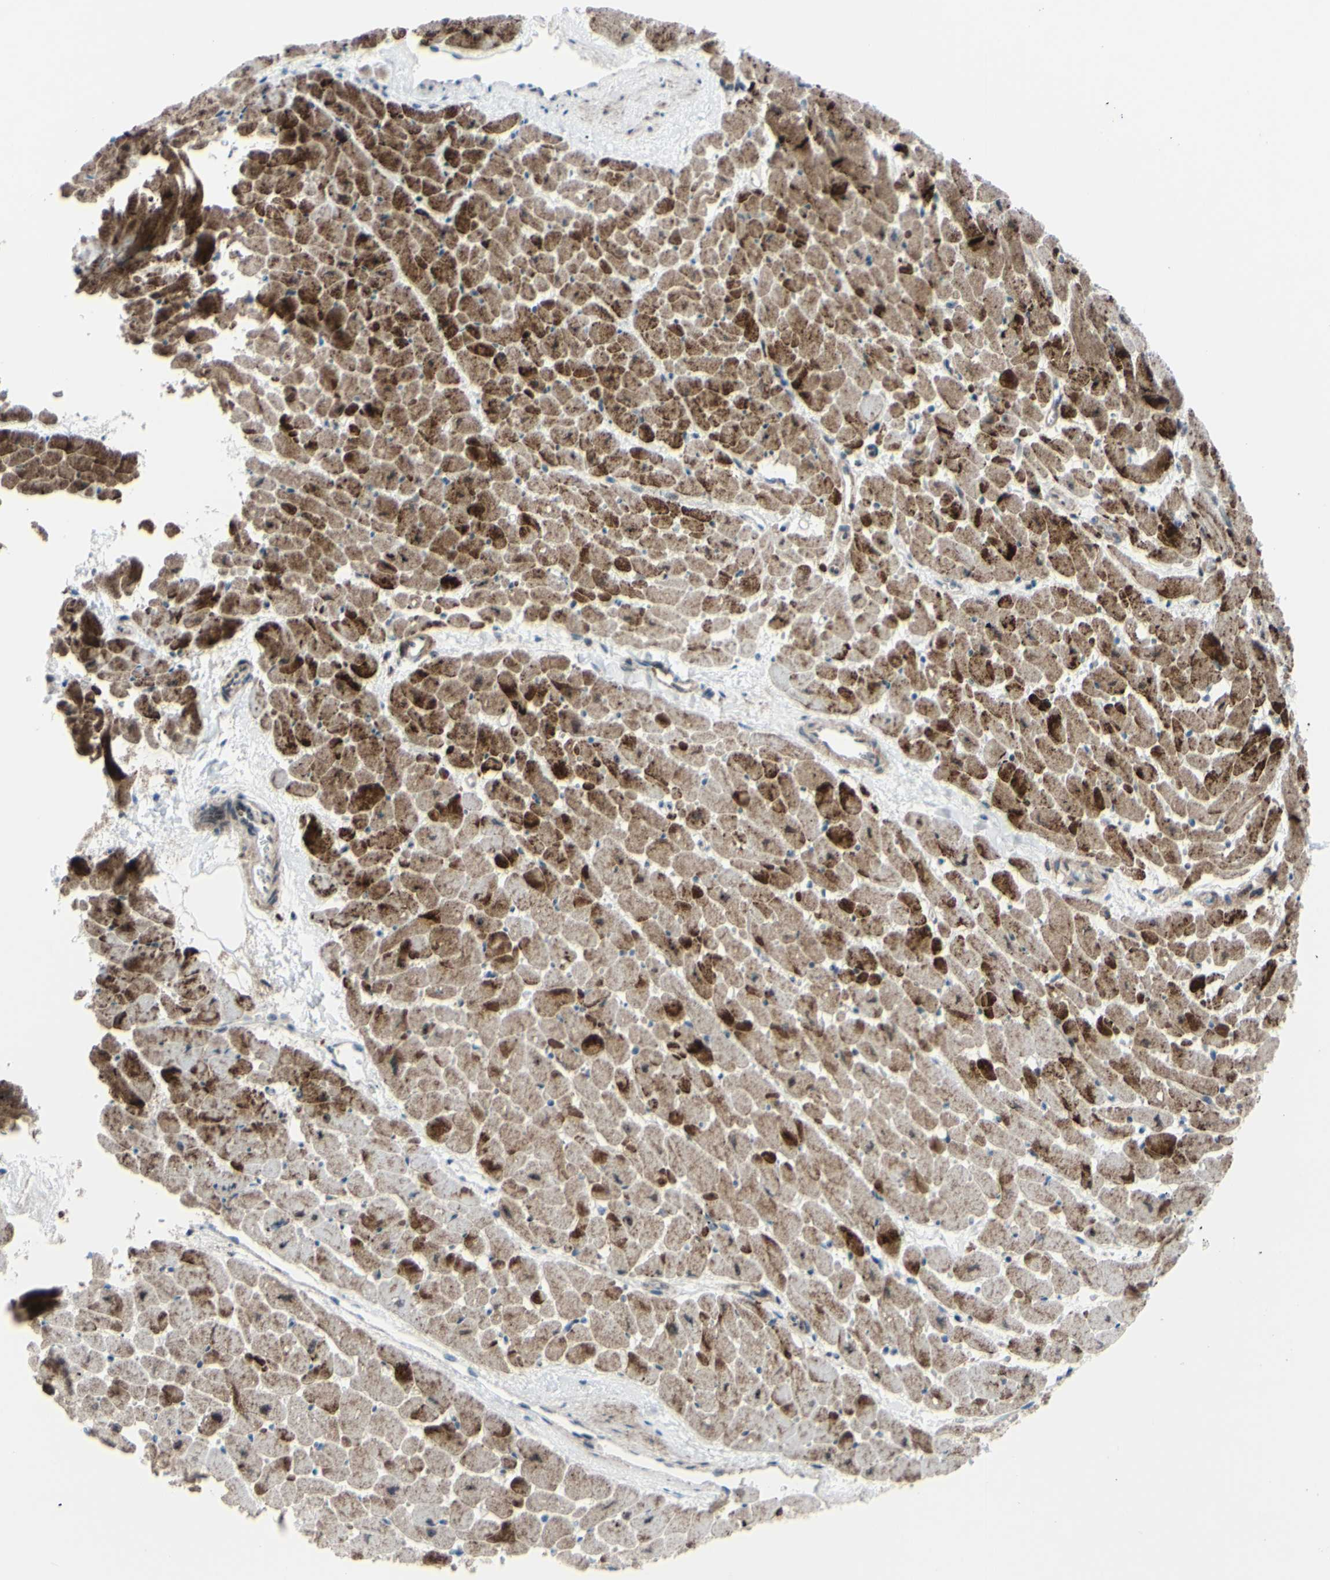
{"staining": {"intensity": "moderate", "quantity": ">75%", "location": "cytoplasmic/membranous,nuclear"}, "tissue": "heart muscle", "cell_type": "Cardiomyocytes", "image_type": "normal", "snomed": [{"axis": "morphology", "description": "Normal tissue, NOS"}, {"axis": "topography", "description": "Heart"}], "caption": "The micrograph exhibits a brown stain indicating the presence of a protein in the cytoplasmic/membranous,nuclear of cardiomyocytes in heart muscle. The staining was performed using DAB (3,3'-diaminobenzidine), with brown indicating positive protein expression. Nuclei are stained blue with hematoxylin.", "gene": "POLR1A", "patient": {"sex": "male", "age": 45}}